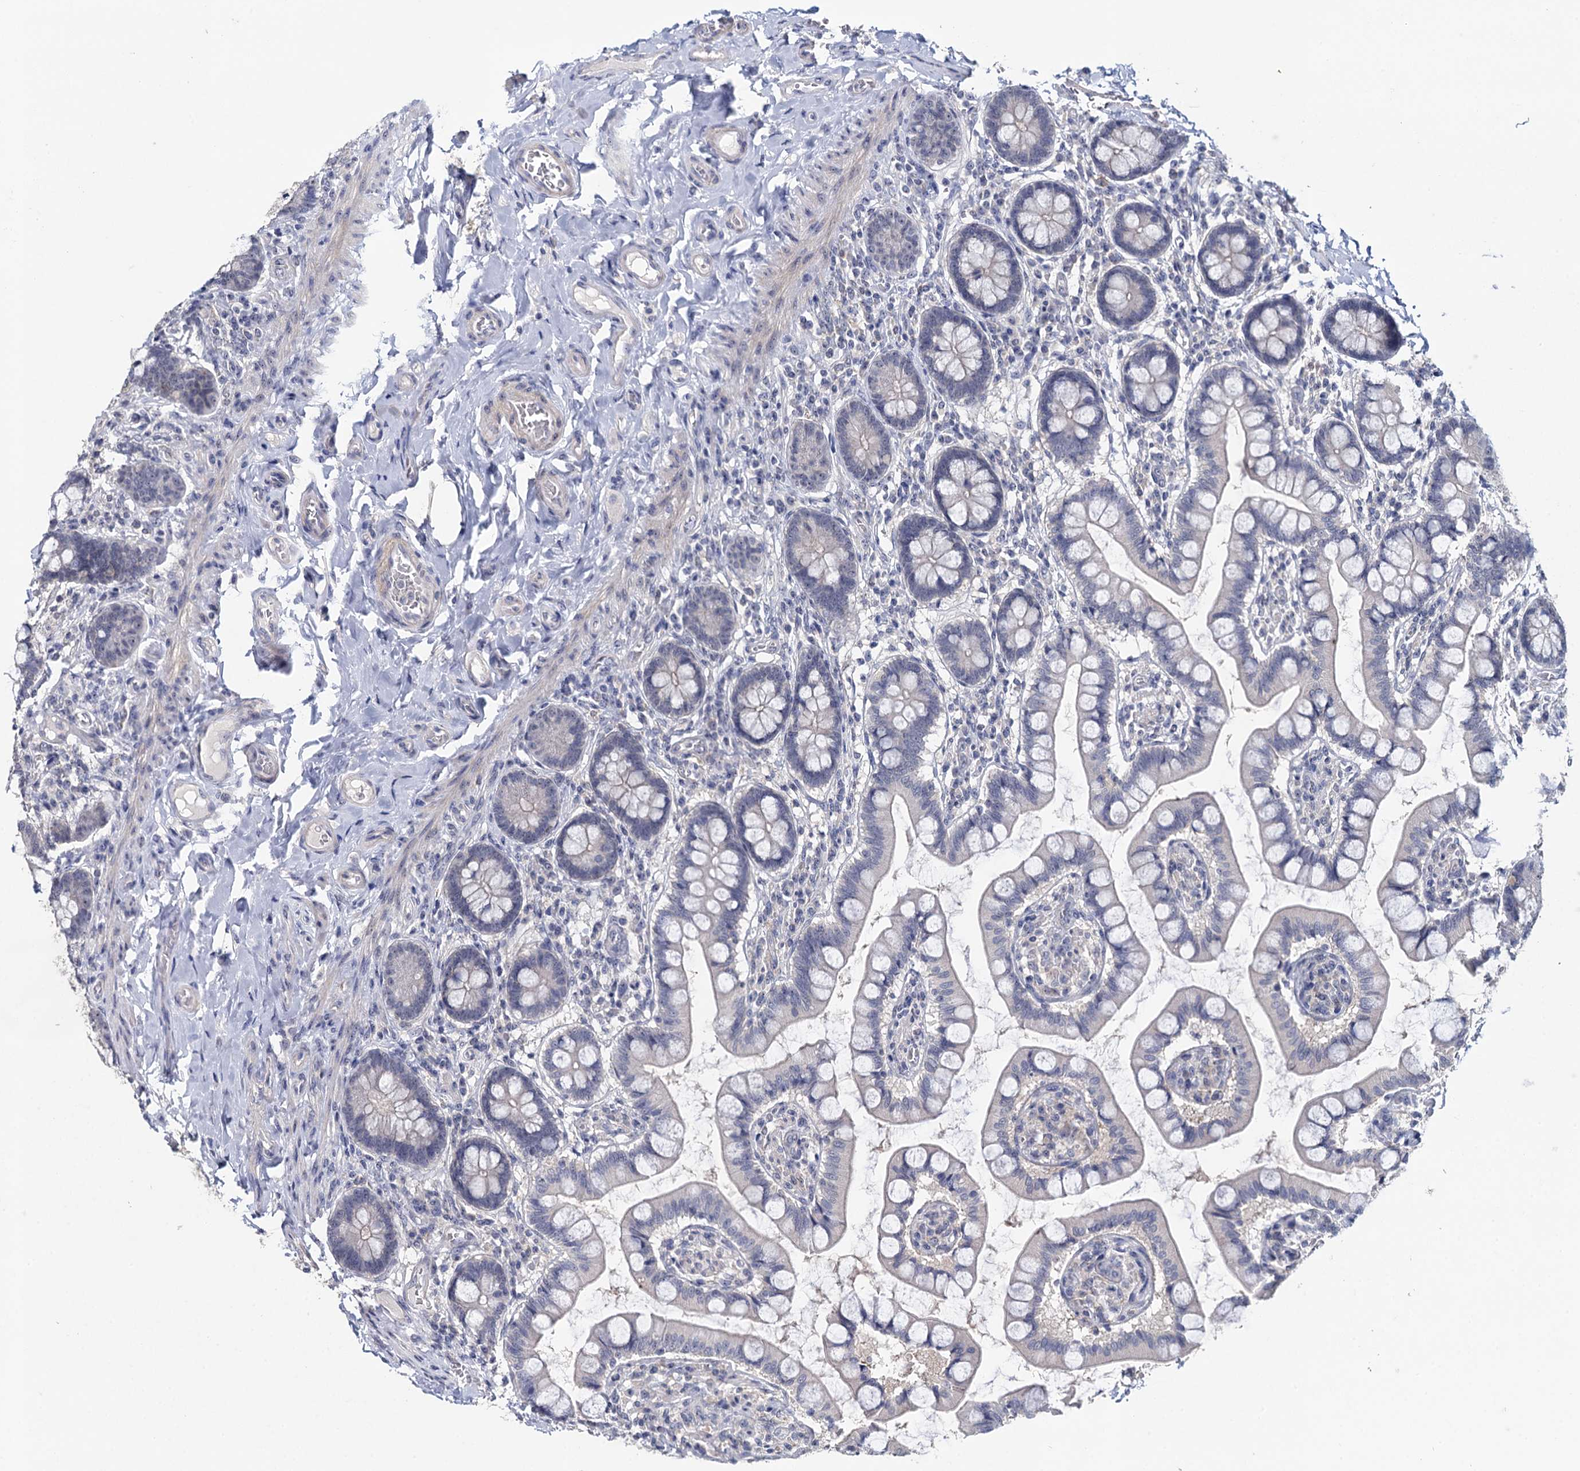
{"staining": {"intensity": "negative", "quantity": "none", "location": "none"}, "tissue": "small intestine", "cell_type": "Glandular cells", "image_type": "normal", "snomed": [{"axis": "morphology", "description": "Normal tissue, NOS"}, {"axis": "topography", "description": "Small intestine"}], "caption": "This is a micrograph of immunohistochemistry (IHC) staining of normal small intestine, which shows no positivity in glandular cells. The staining is performed using DAB (3,3'-diaminobenzidine) brown chromogen with nuclei counter-stained in using hematoxylin.", "gene": "SFN", "patient": {"sex": "male", "age": 52}}